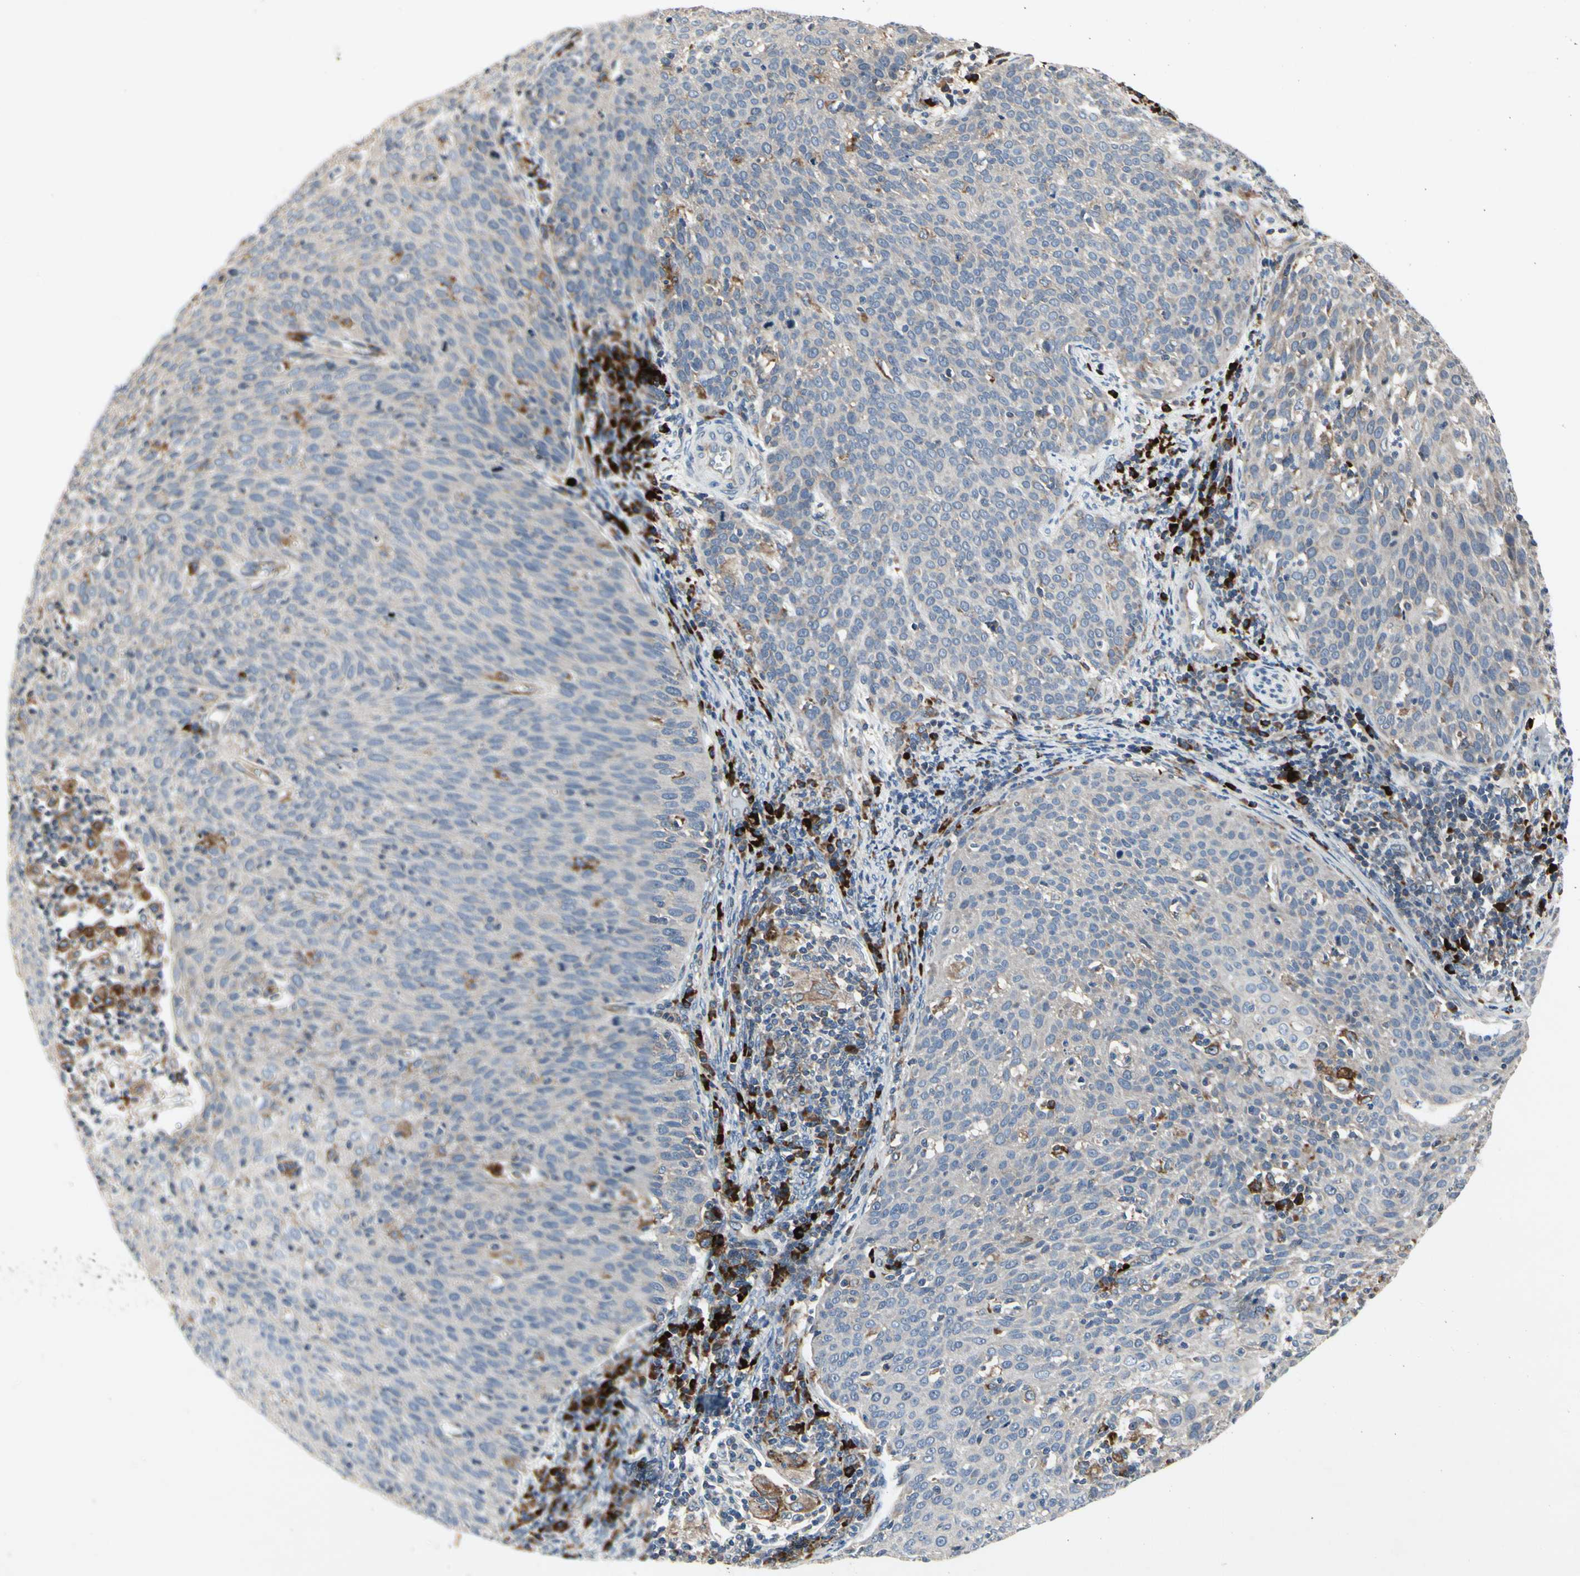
{"staining": {"intensity": "weak", "quantity": ">75%", "location": "cytoplasmic/membranous"}, "tissue": "cervical cancer", "cell_type": "Tumor cells", "image_type": "cancer", "snomed": [{"axis": "morphology", "description": "Squamous cell carcinoma, NOS"}, {"axis": "topography", "description": "Cervix"}], "caption": "IHC of cervical cancer (squamous cell carcinoma) demonstrates low levels of weak cytoplasmic/membranous staining in approximately >75% of tumor cells. The protein of interest is stained brown, and the nuclei are stained in blue (DAB IHC with brightfield microscopy, high magnification).", "gene": "MMEL1", "patient": {"sex": "female", "age": 38}}